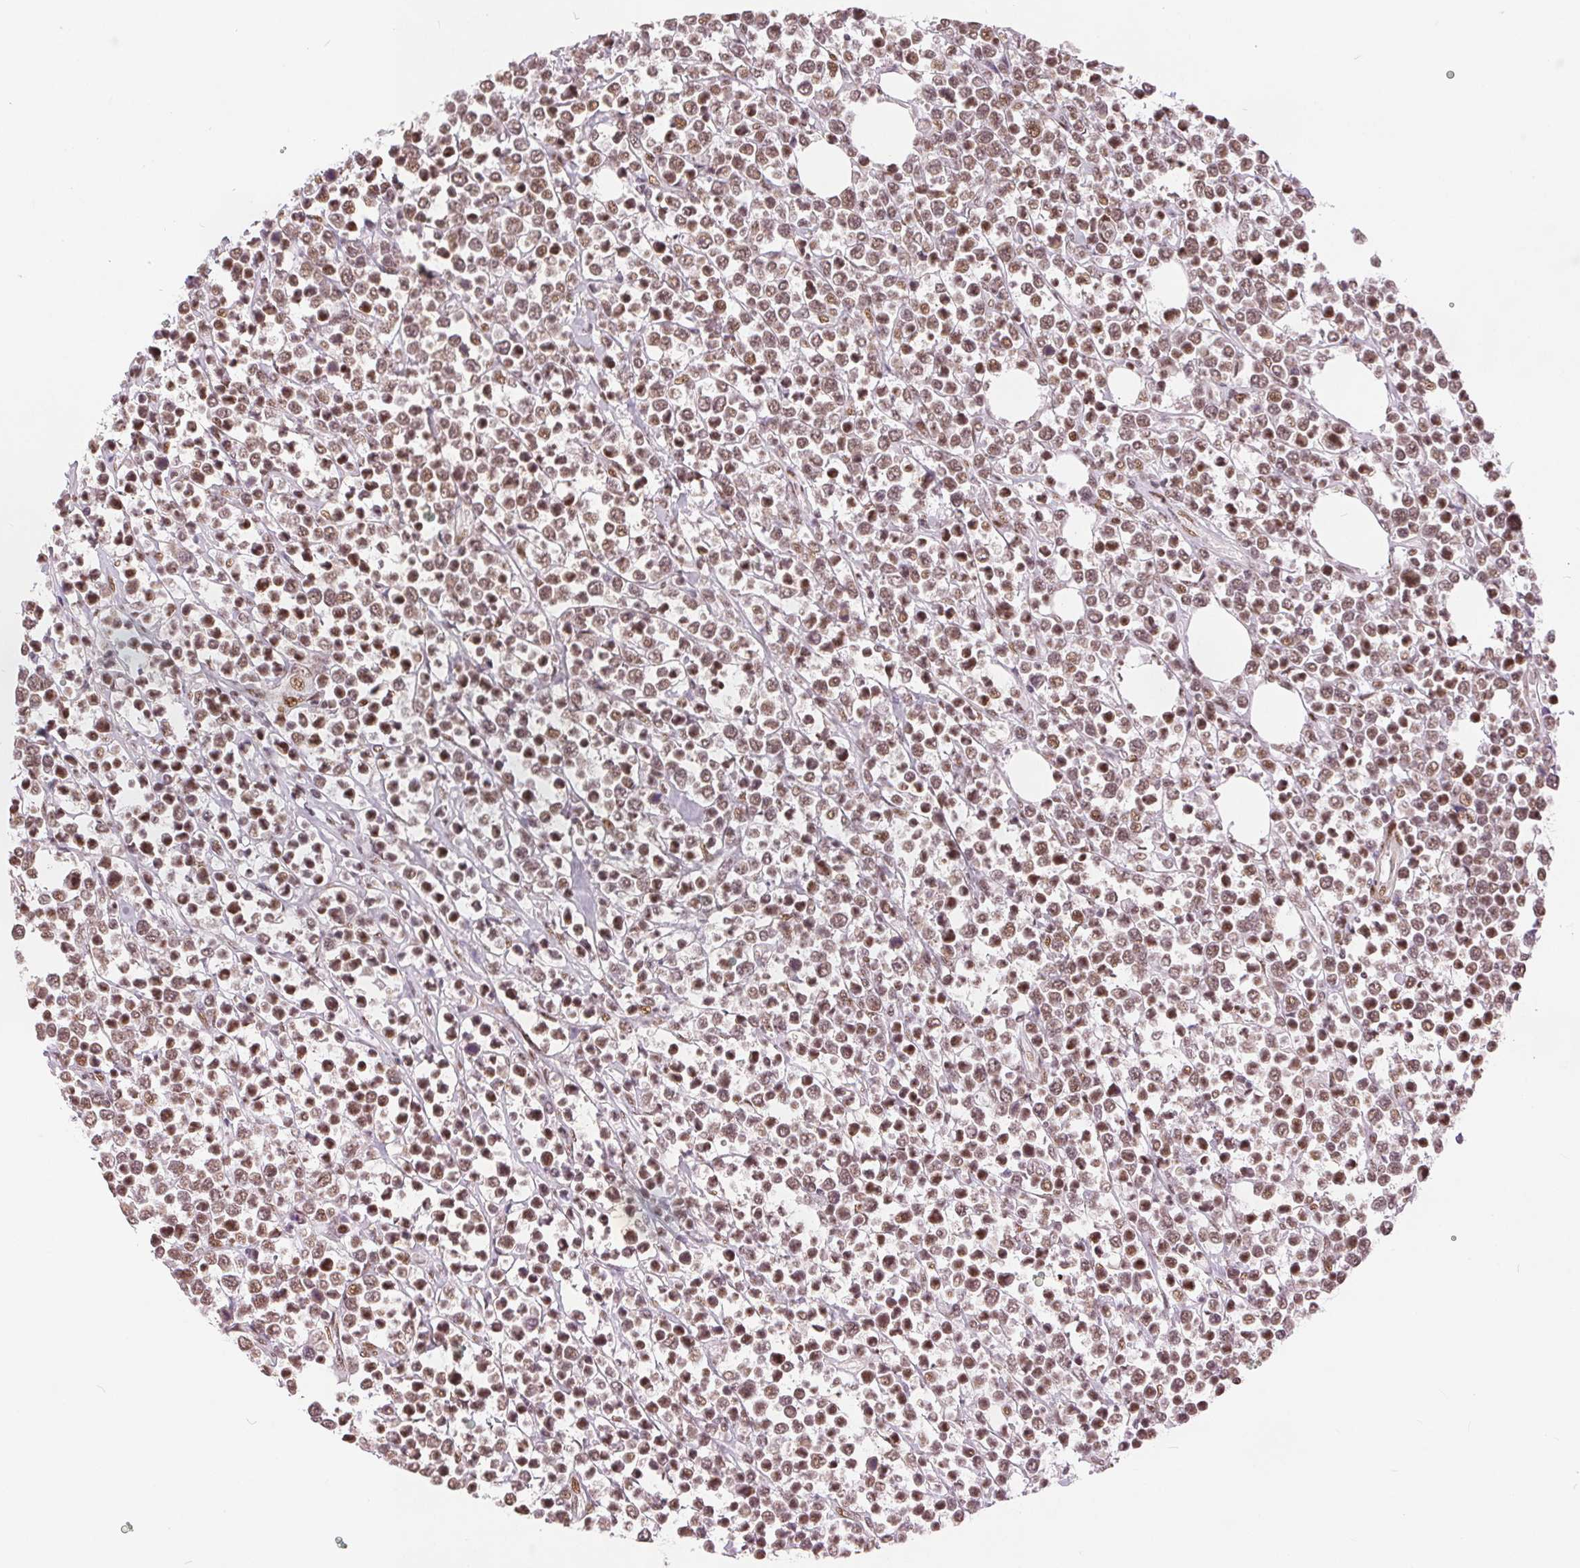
{"staining": {"intensity": "moderate", "quantity": ">75%", "location": "nuclear"}, "tissue": "lymphoma", "cell_type": "Tumor cells", "image_type": "cancer", "snomed": [{"axis": "morphology", "description": "Malignant lymphoma, non-Hodgkin's type, High grade"}, {"axis": "topography", "description": "Soft tissue"}], "caption": "Moderate nuclear positivity is seen in about >75% of tumor cells in lymphoma.", "gene": "ZNF703", "patient": {"sex": "female", "age": 56}}